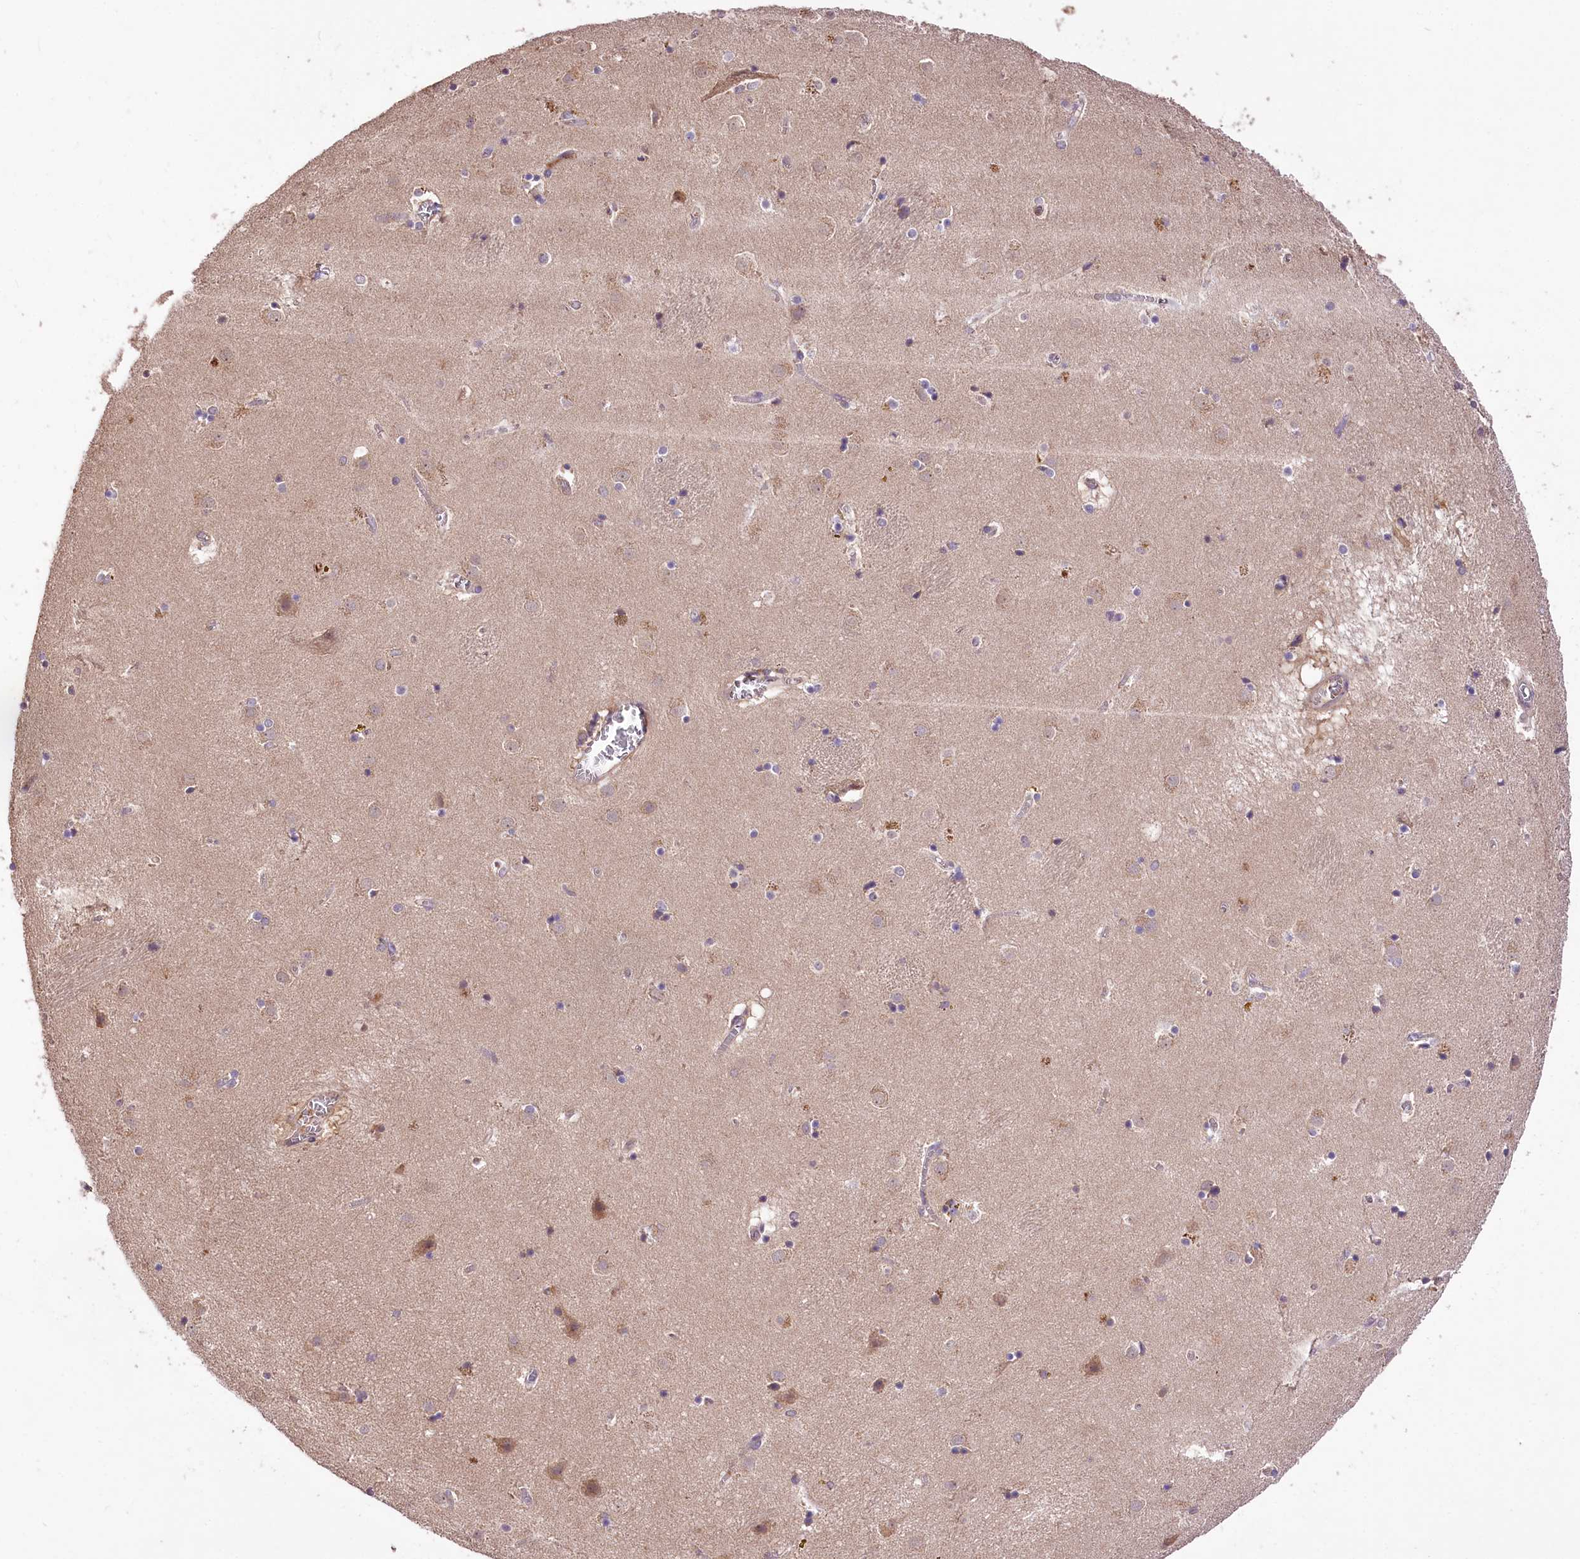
{"staining": {"intensity": "negative", "quantity": "none", "location": "none"}, "tissue": "caudate", "cell_type": "Glial cells", "image_type": "normal", "snomed": [{"axis": "morphology", "description": "Normal tissue, NOS"}, {"axis": "topography", "description": "Lateral ventricle wall"}], "caption": "This is a photomicrograph of immunohistochemistry staining of normal caudate, which shows no staining in glial cells.", "gene": "SERGEF", "patient": {"sex": "male", "age": 70}}